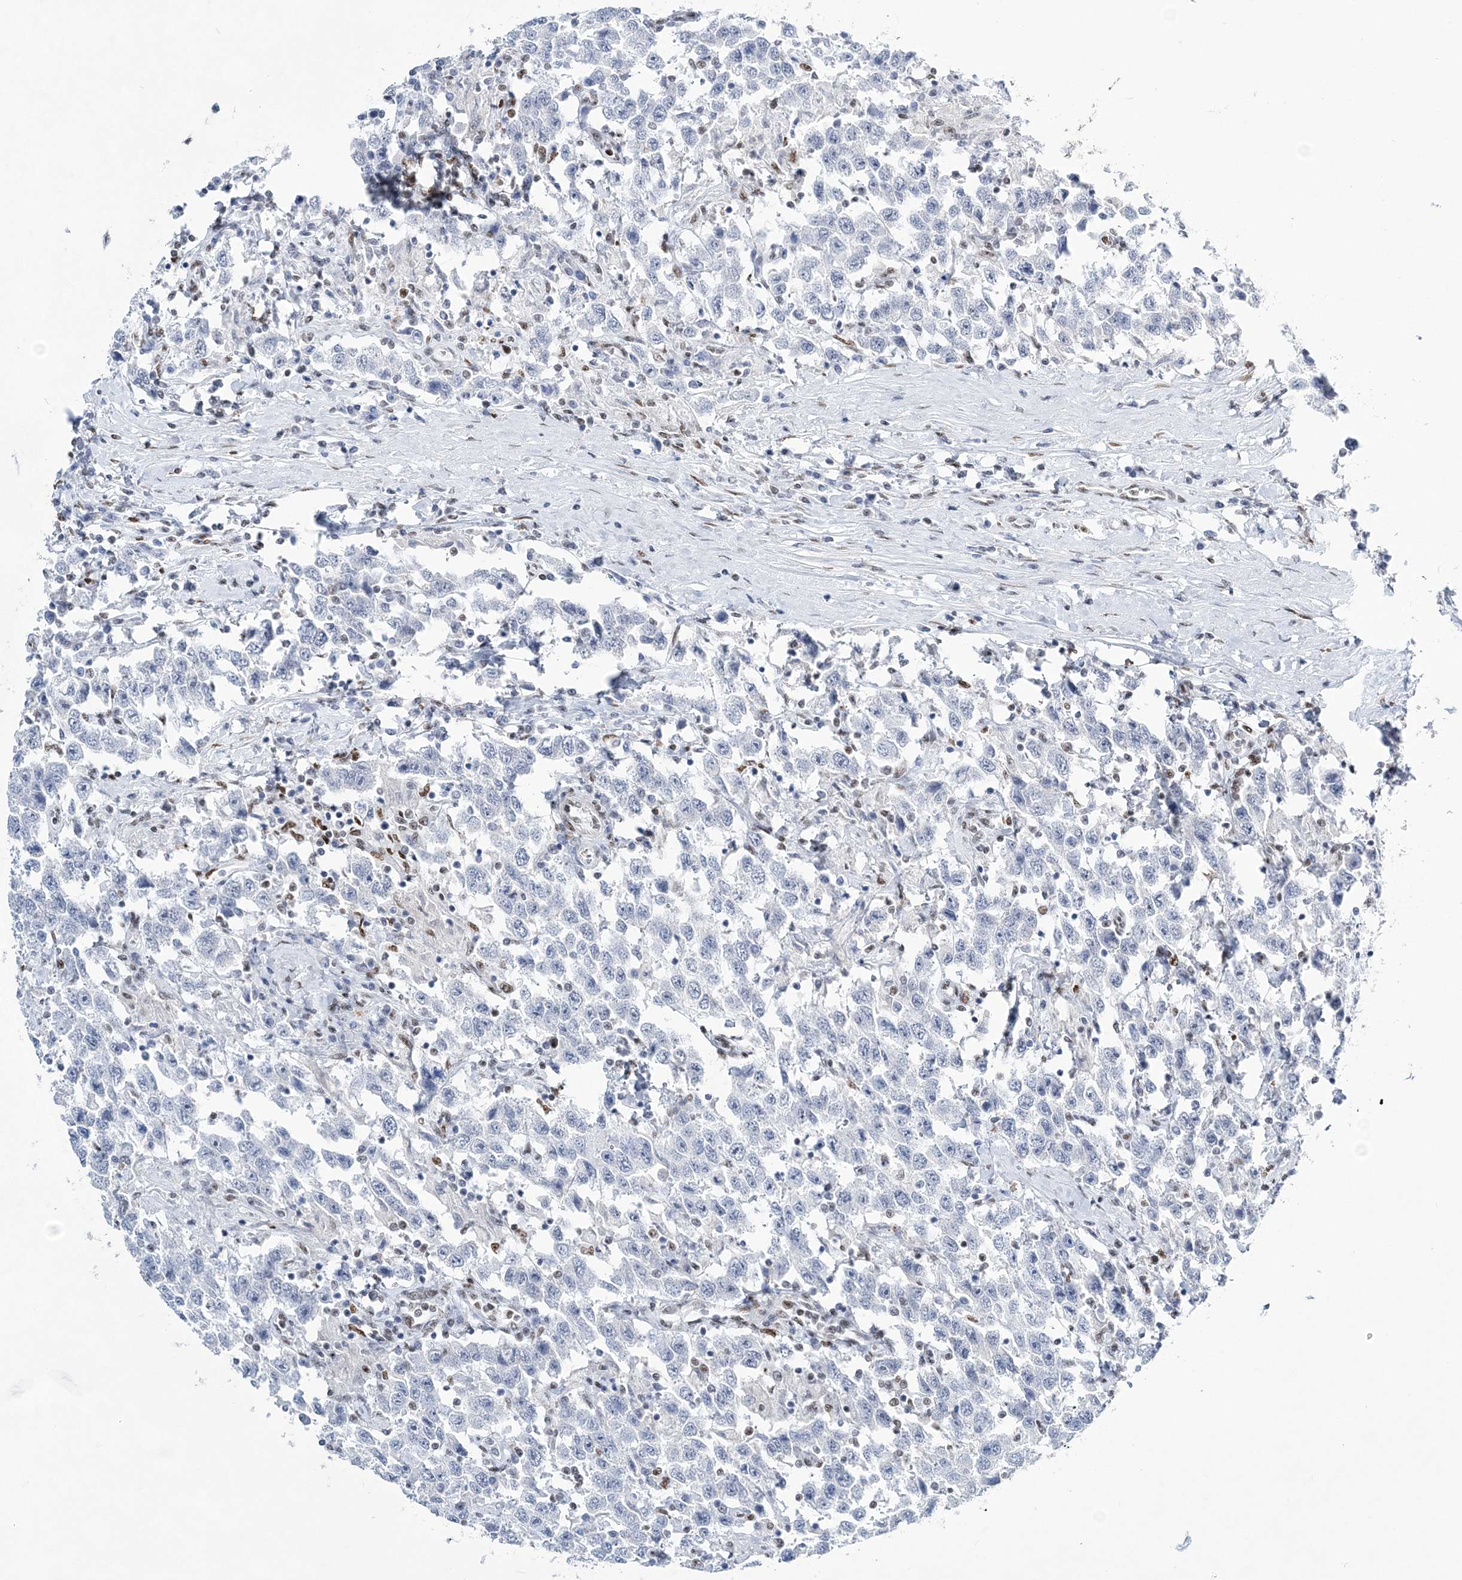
{"staining": {"intensity": "negative", "quantity": "none", "location": "none"}, "tissue": "testis cancer", "cell_type": "Tumor cells", "image_type": "cancer", "snomed": [{"axis": "morphology", "description": "Seminoma, NOS"}, {"axis": "topography", "description": "Testis"}], "caption": "A histopathology image of testis cancer (seminoma) stained for a protein reveals no brown staining in tumor cells.", "gene": "ZBTB7A", "patient": {"sex": "male", "age": 41}}